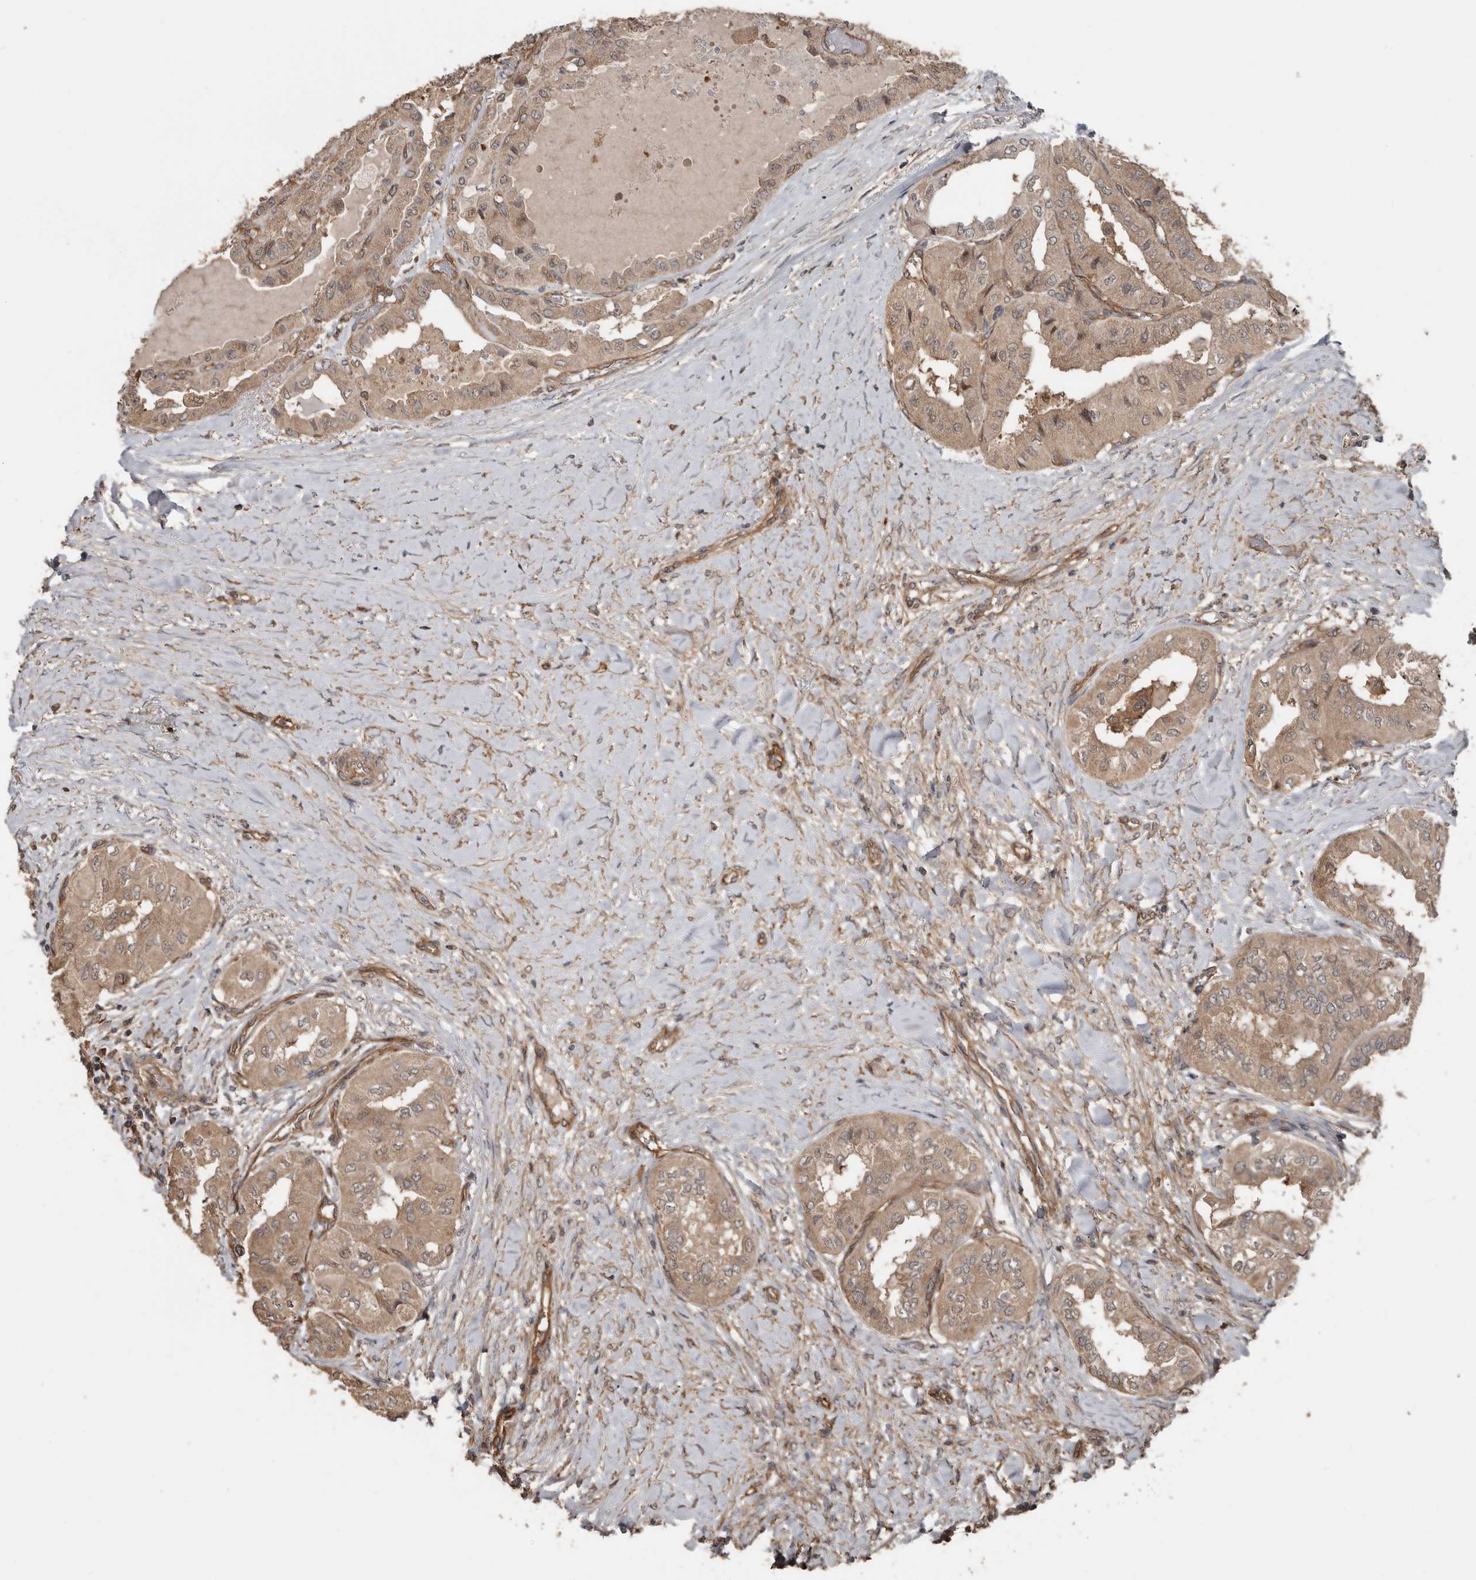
{"staining": {"intensity": "weak", "quantity": ">75%", "location": "cytoplasmic/membranous"}, "tissue": "thyroid cancer", "cell_type": "Tumor cells", "image_type": "cancer", "snomed": [{"axis": "morphology", "description": "Papillary adenocarcinoma, NOS"}, {"axis": "topography", "description": "Thyroid gland"}], "caption": "Thyroid papillary adenocarcinoma stained for a protein (brown) shows weak cytoplasmic/membranous positive expression in about >75% of tumor cells.", "gene": "EXOC3L1", "patient": {"sex": "female", "age": 59}}